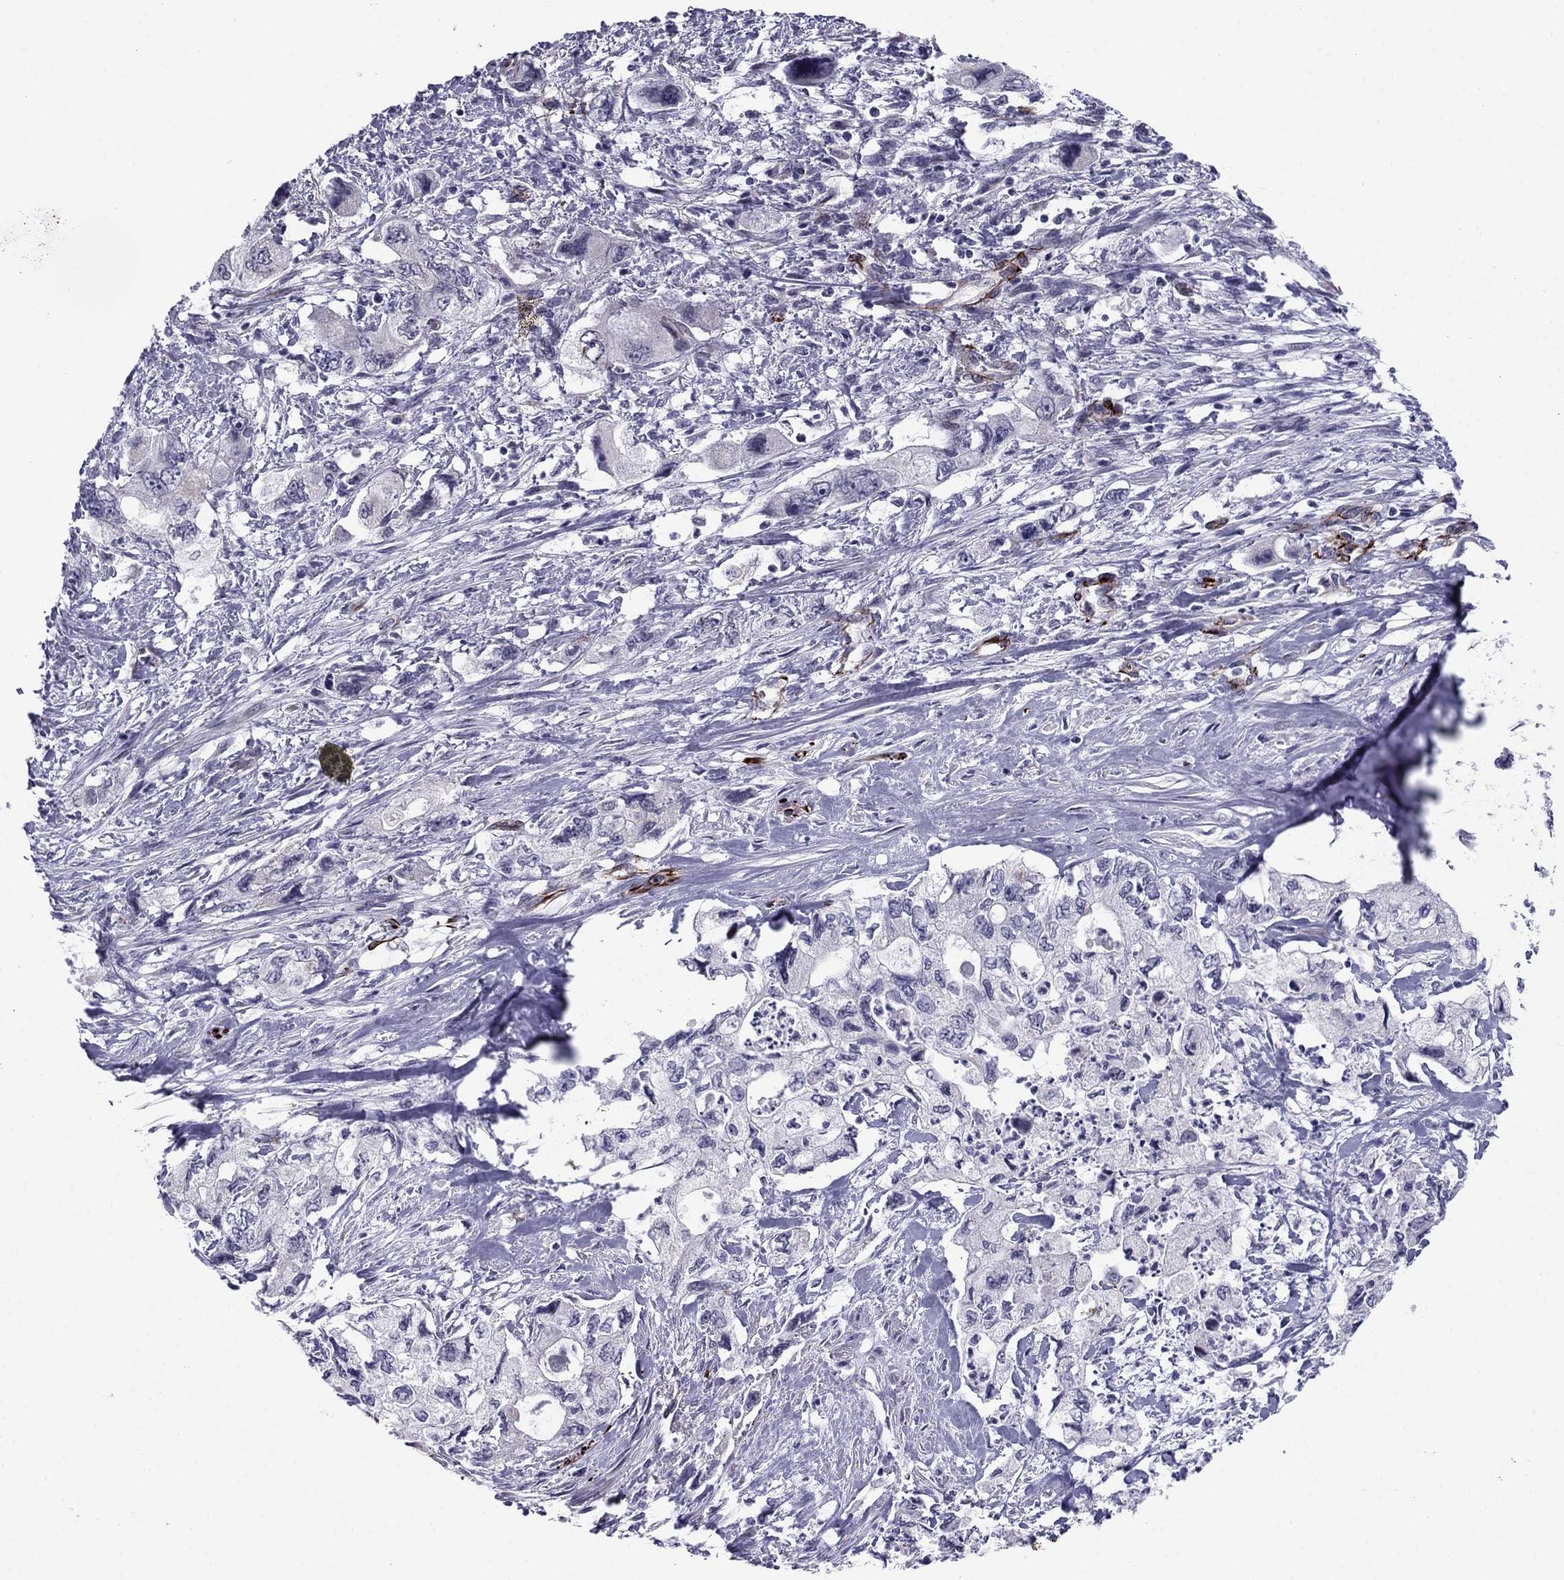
{"staining": {"intensity": "moderate", "quantity": "<25%", "location": "cytoplasmic/membranous"}, "tissue": "pancreatic cancer", "cell_type": "Tumor cells", "image_type": "cancer", "snomed": [{"axis": "morphology", "description": "Adenocarcinoma, NOS"}, {"axis": "topography", "description": "Pancreas"}], "caption": "High-magnification brightfield microscopy of pancreatic adenocarcinoma stained with DAB (3,3'-diaminobenzidine) (brown) and counterstained with hematoxylin (blue). tumor cells exhibit moderate cytoplasmic/membranous staining is appreciated in approximately<25% of cells. Nuclei are stained in blue.", "gene": "ANKS4B", "patient": {"sex": "female", "age": 73}}